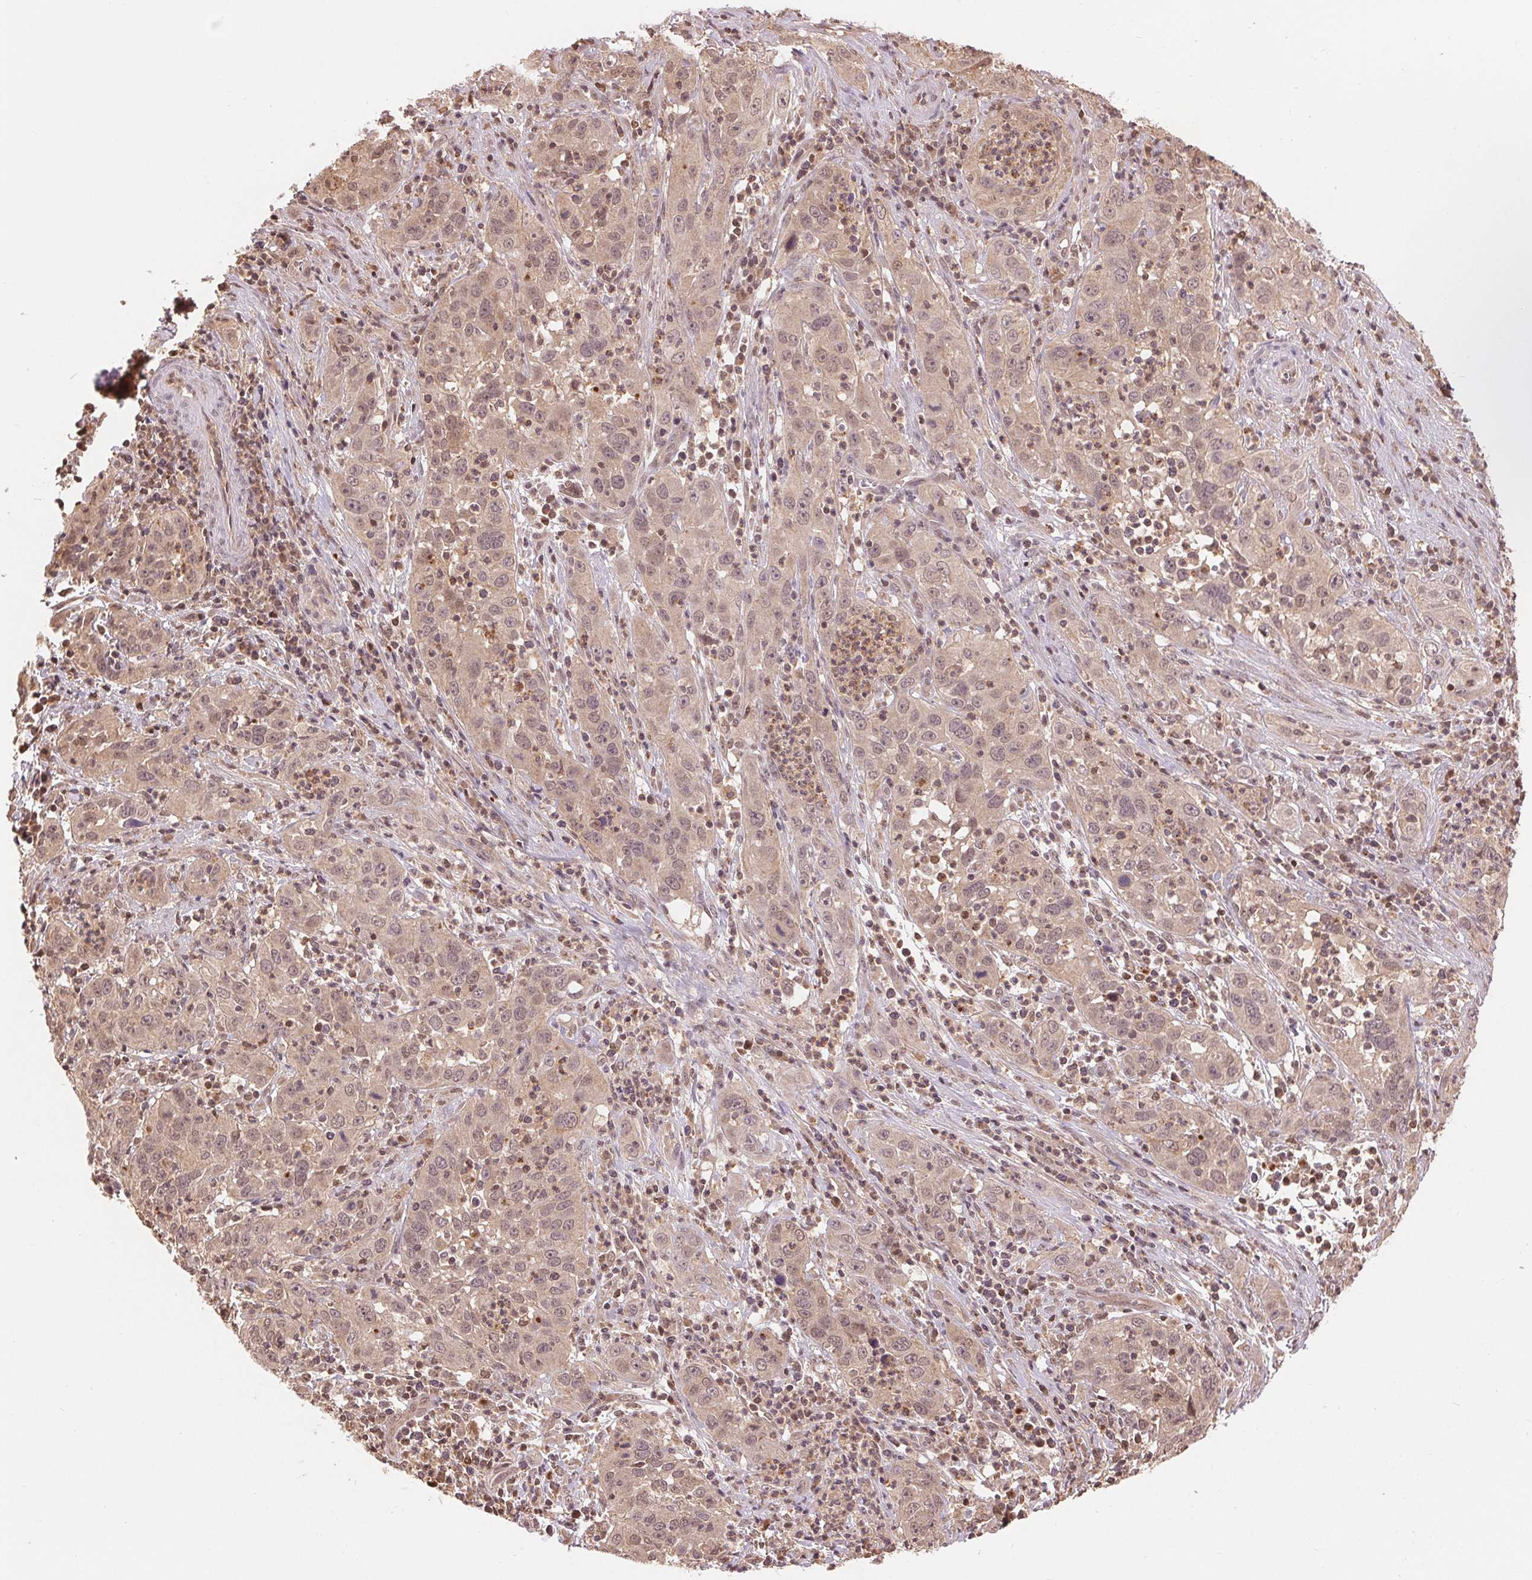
{"staining": {"intensity": "weak", "quantity": ">75%", "location": "nuclear"}, "tissue": "cervical cancer", "cell_type": "Tumor cells", "image_type": "cancer", "snomed": [{"axis": "morphology", "description": "Squamous cell carcinoma, NOS"}, {"axis": "topography", "description": "Cervix"}], "caption": "The image shows staining of squamous cell carcinoma (cervical), revealing weak nuclear protein positivity (brown color) within tumor cells.", "gene": "TMEM273", "patient": {"sex": "female", "age": 32}}